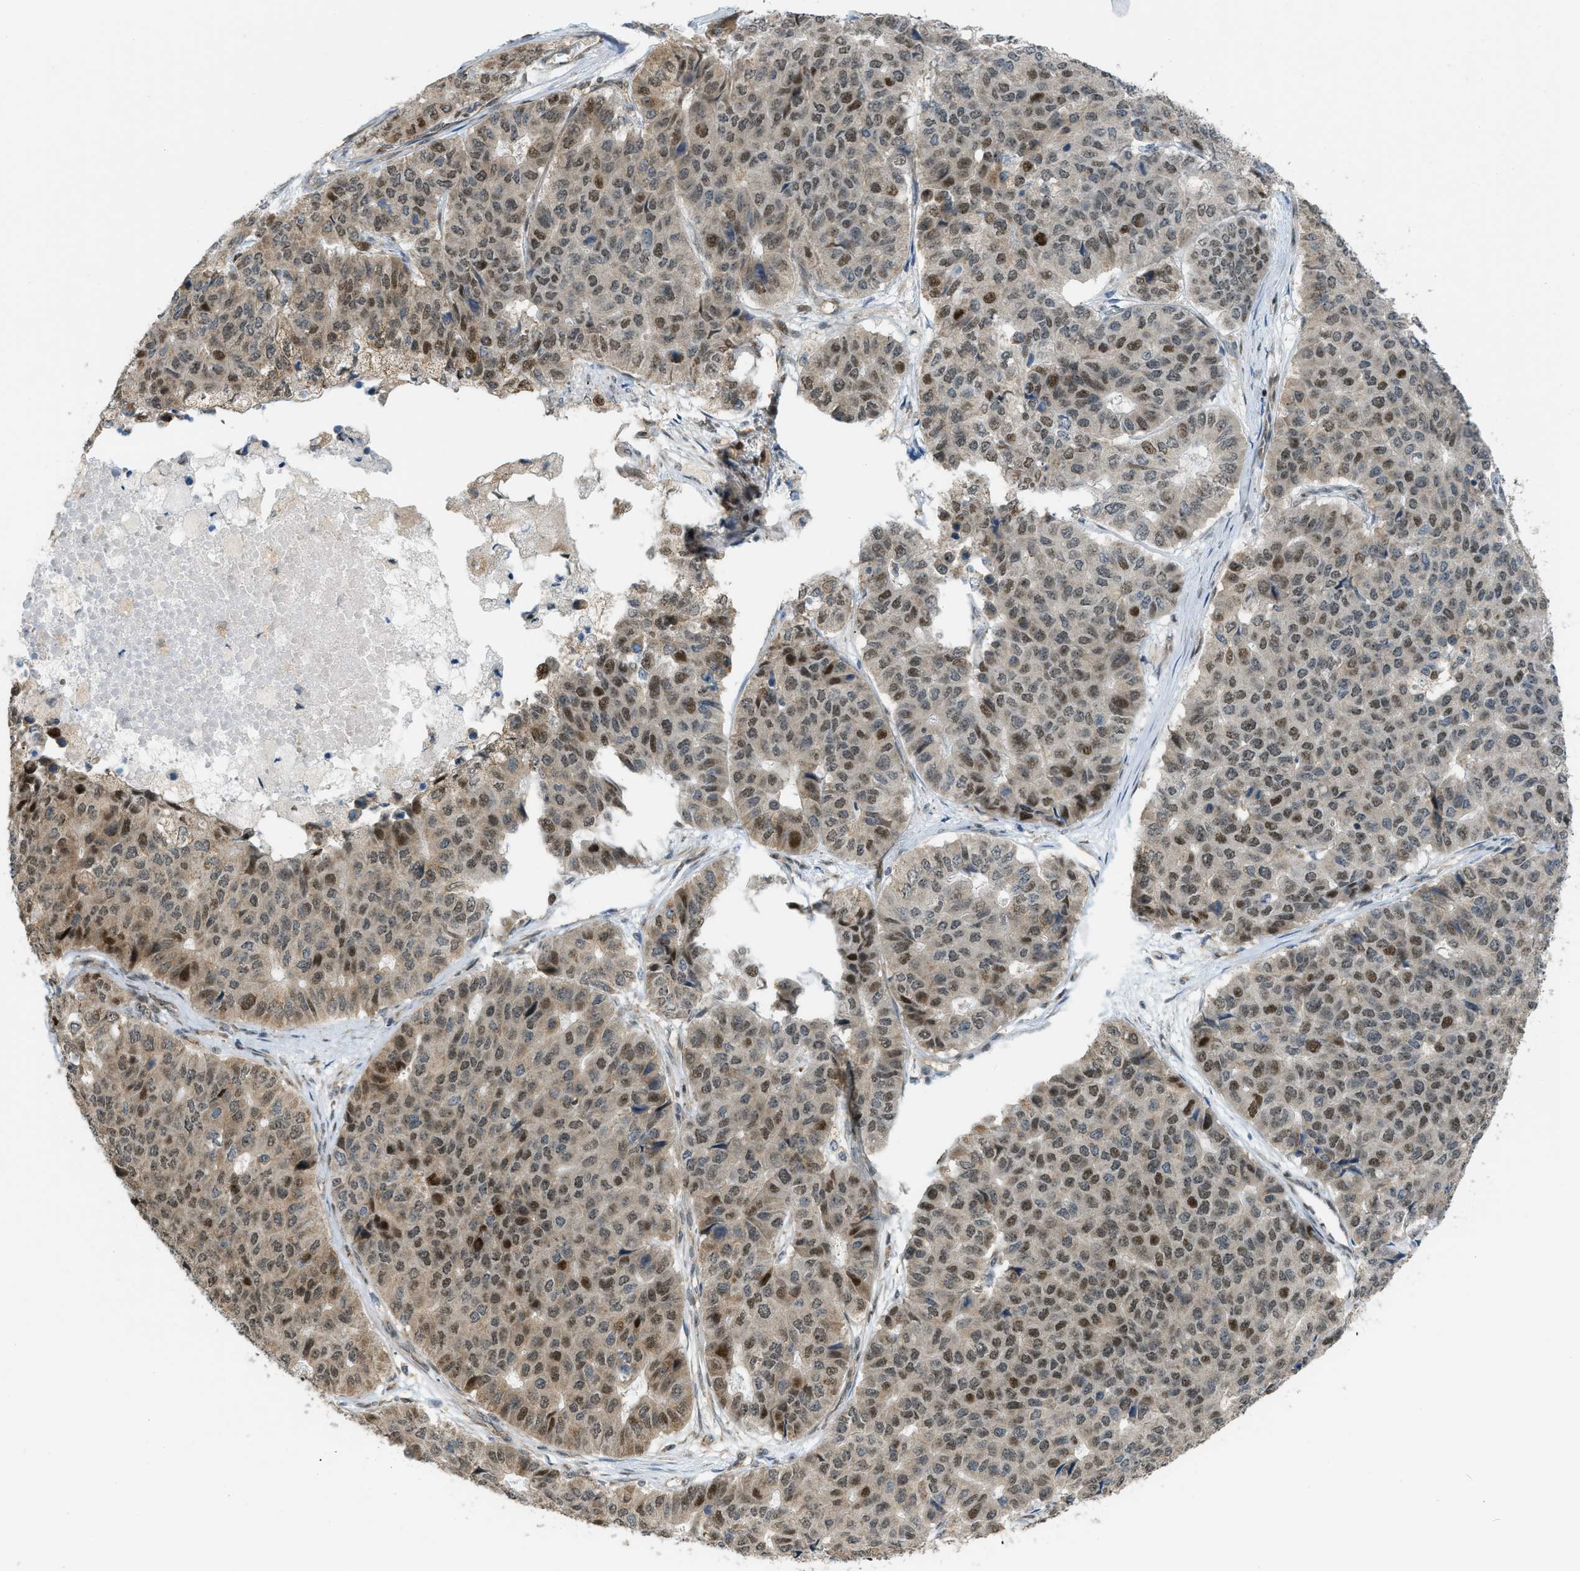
{"staining": {"intensity": "moderate", "quantity": ">75%", "location": "nuclear"}, "tissue": "pancreatic cancer", "cell_type": "Tumor cells", "image_type": "cancer", "snomed": [{"axis": "morphology", "description": "Adenocarcinoma, NOS"}, {"axis": "topography", "description": "Pancreas"}], "caption": "About >75% of tumor cells in pancreatic cancer display moderate nuclear protein staining as visualized by brown immunohistochemical staining.", "gene": "CCDC186", "patient": {"sex": "male", "age": 50}}